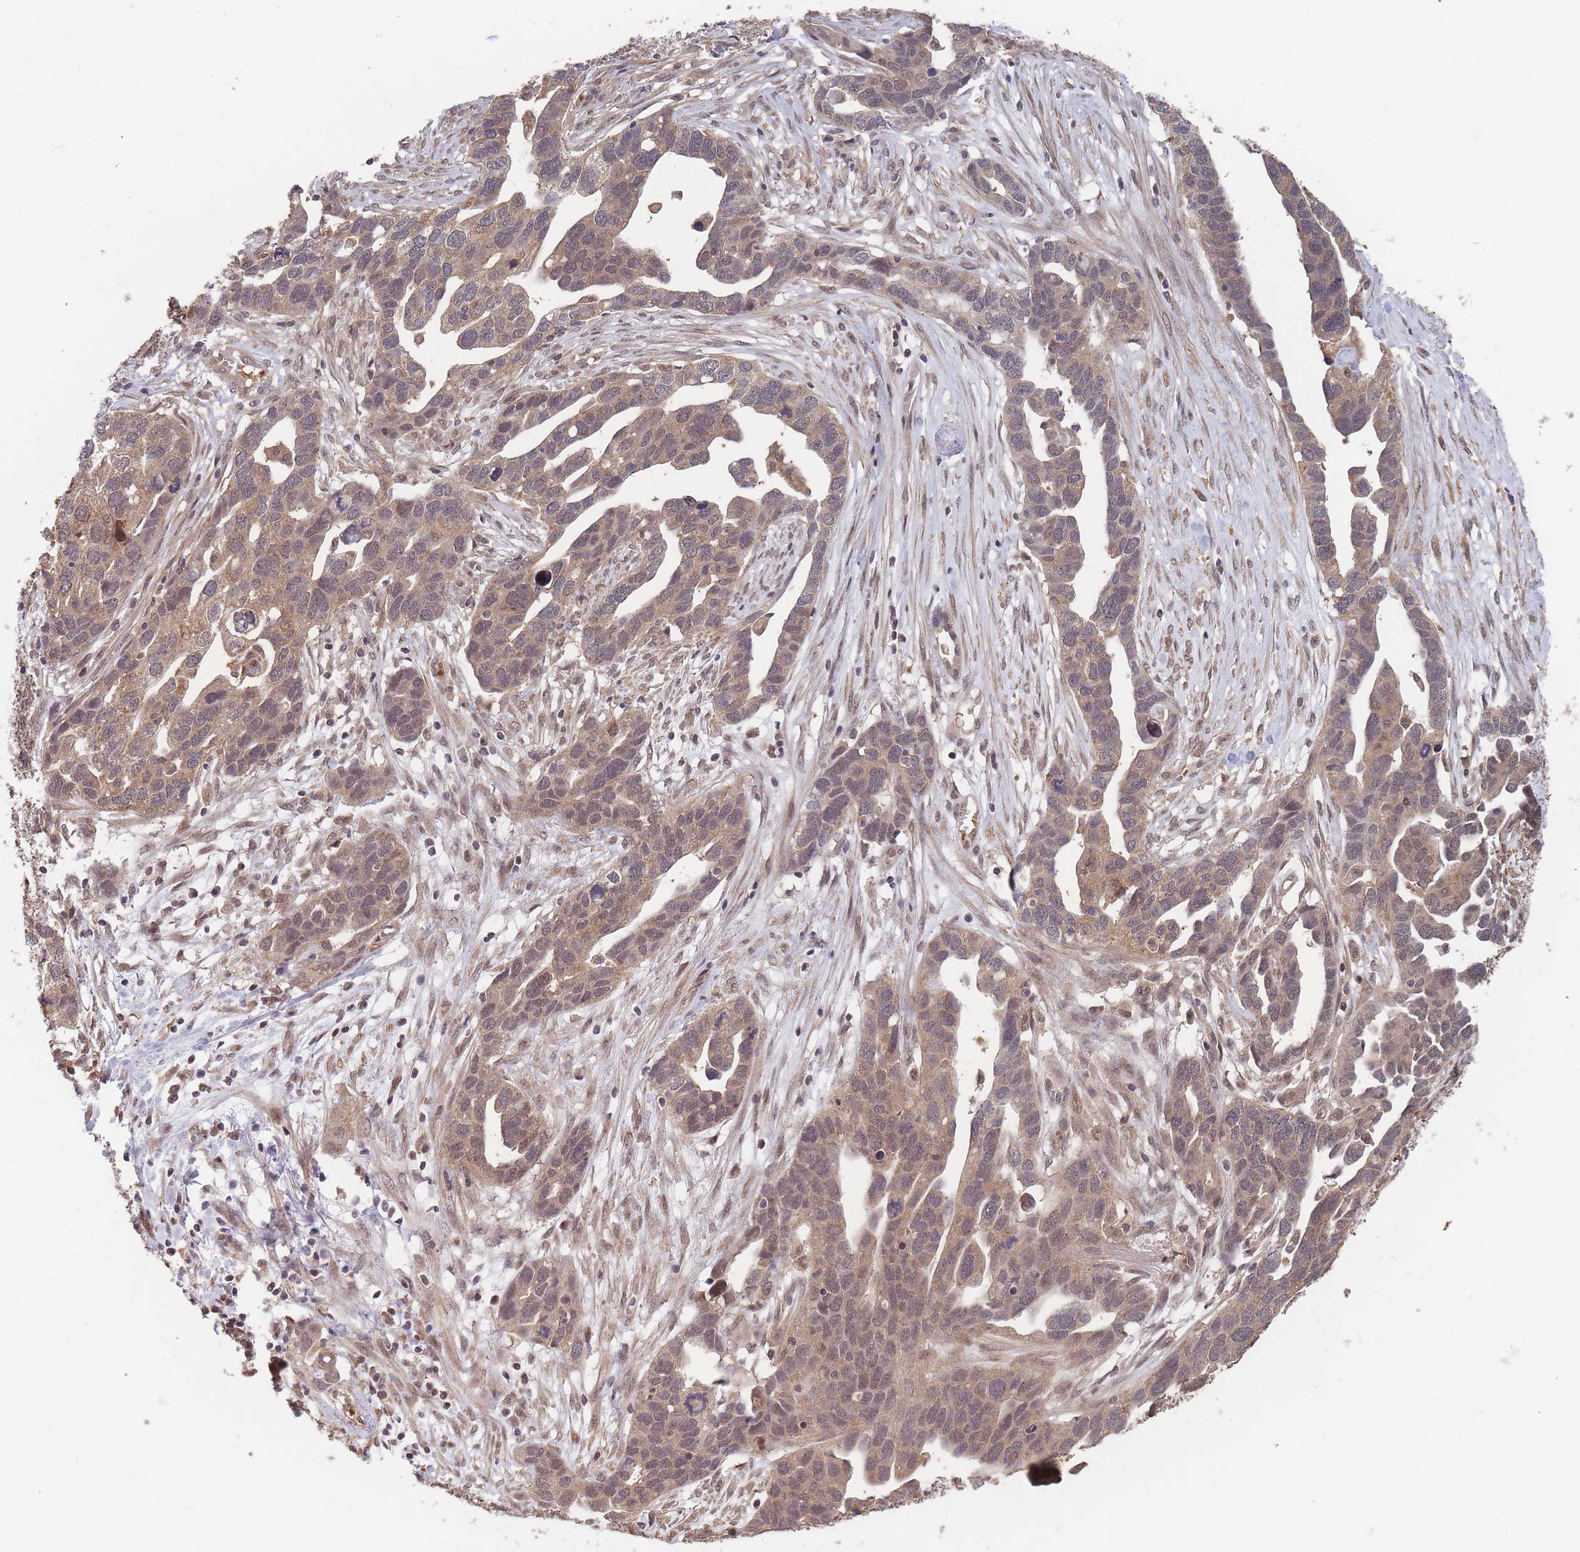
{"staining": {"intensity": "moderate", "quantity": ">75%", "location": "cytoplasmic/membranous,nuclear"}, "tissue": "ovarian cancer", "cell_type": "Tumor cells", "image_type": "cancer", "snomed": [{"axis": "morphology", "description": "Cystadenocarcinoma, serous, NOS"}, {"axis": "topography", "description": "Ovary"}], "caption": "An immunohistochemistry histopathology image of tumor tissue is shown. Protein staining in brown shows moderate cytoplasmic/membranous and nuclear positivity in ovarian serous cystadenocarcinoma within tumor cells. (IHC, brightfield microscopy, high magnification).", "gene": "SF3B1", "patient": {"sex": "female", "age": 54}}